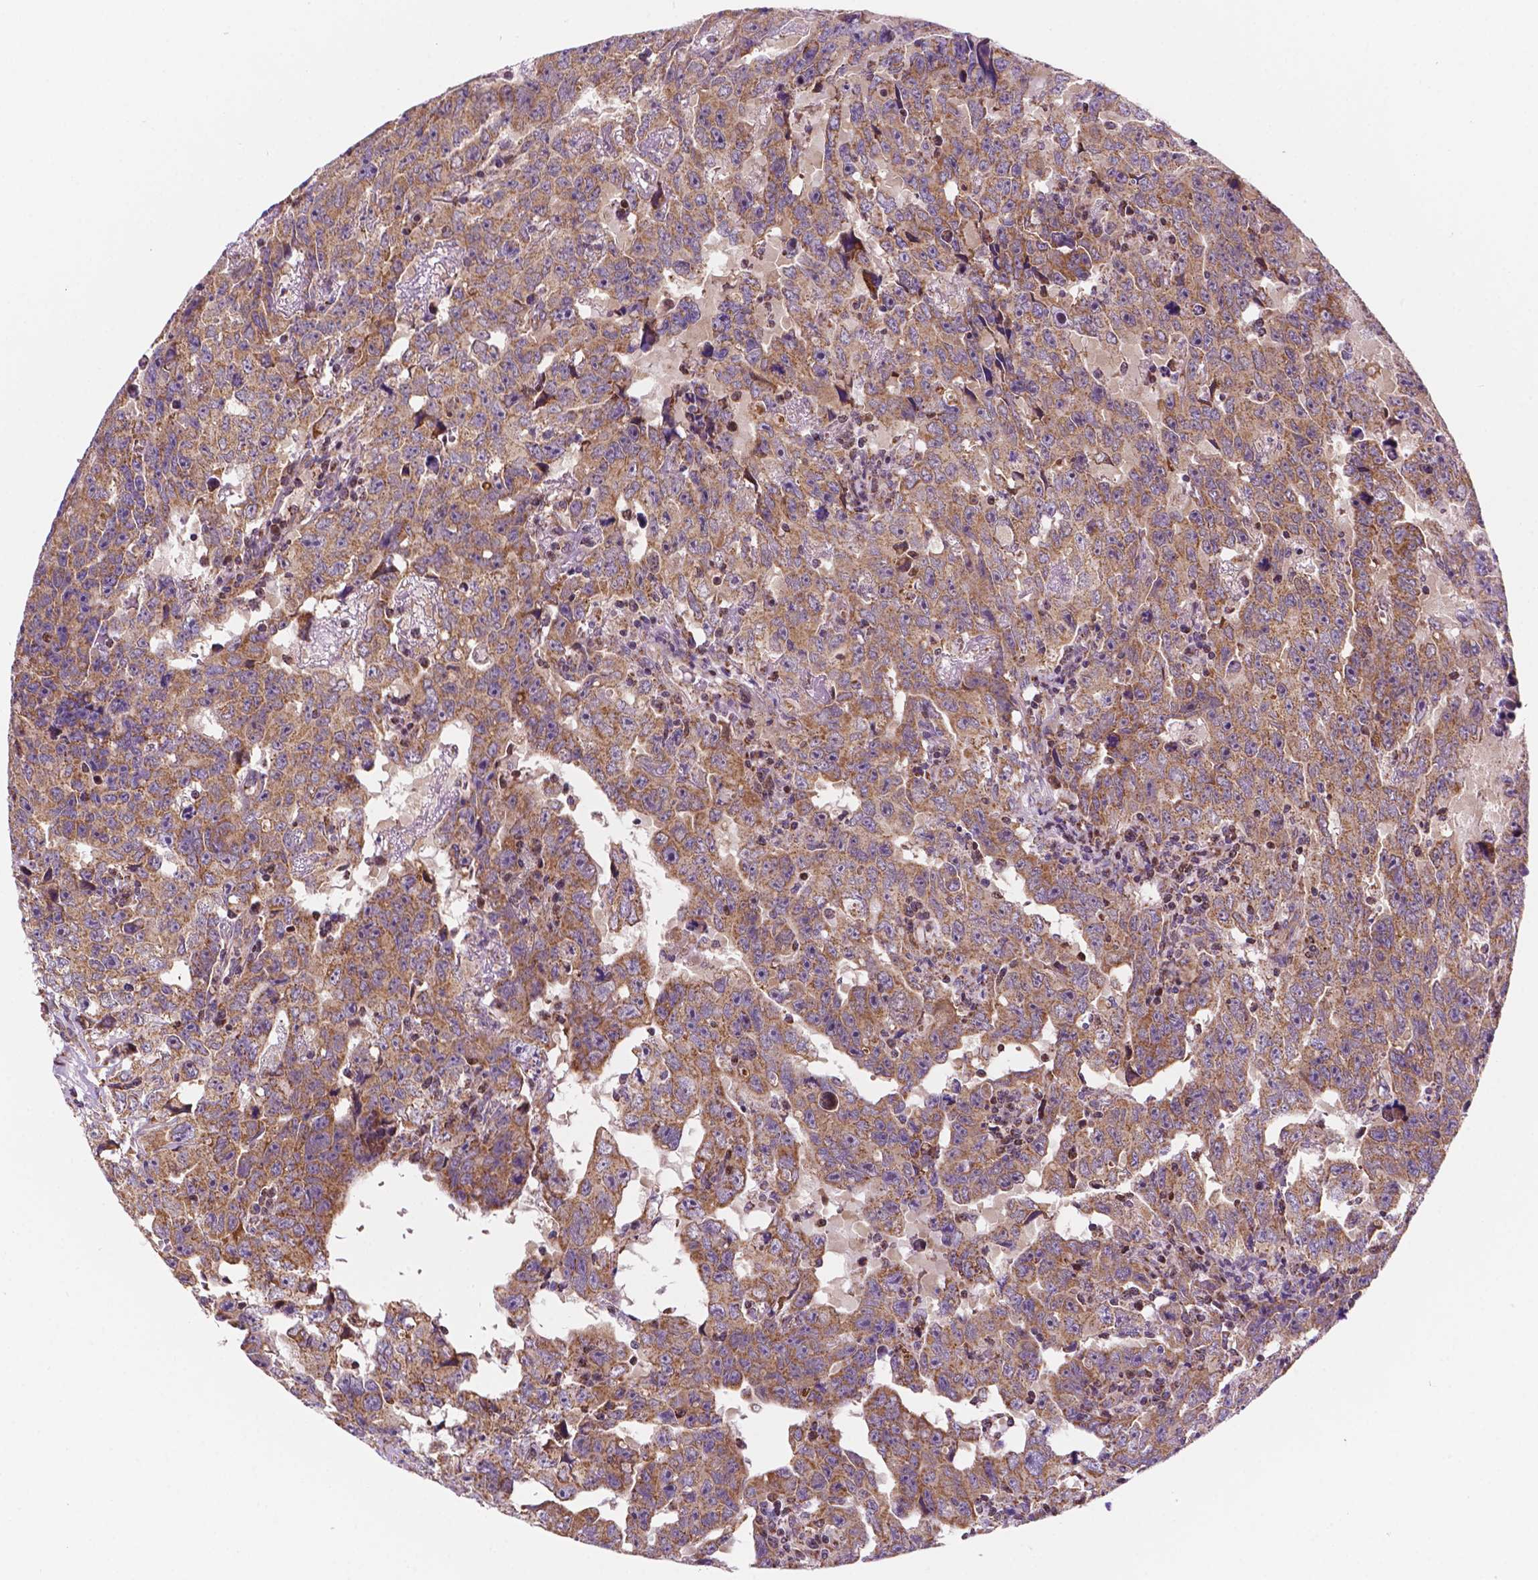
{"staining": {"intensity": "moderate", "quantity": ">75%", "location": "cytoplasmic/membranous"}, "tissue": "testis cancer", "cell_type": "Tumor cells", "image_type": "cancer", "snomed": [{"axis": "morphology", "description": "Carcinoma, Embryonal, NOS"}, {"axis": "topography", "description": "Testis"}], "caption": "Testis embryonal carcinoma stained with DAB IHC exhibits medium levels of moderate cytoplasmic/membranous staining in about >75% of tumor cells.", "gene": "GEMIN4", "patient": {"sex": "male", "age": 24}}